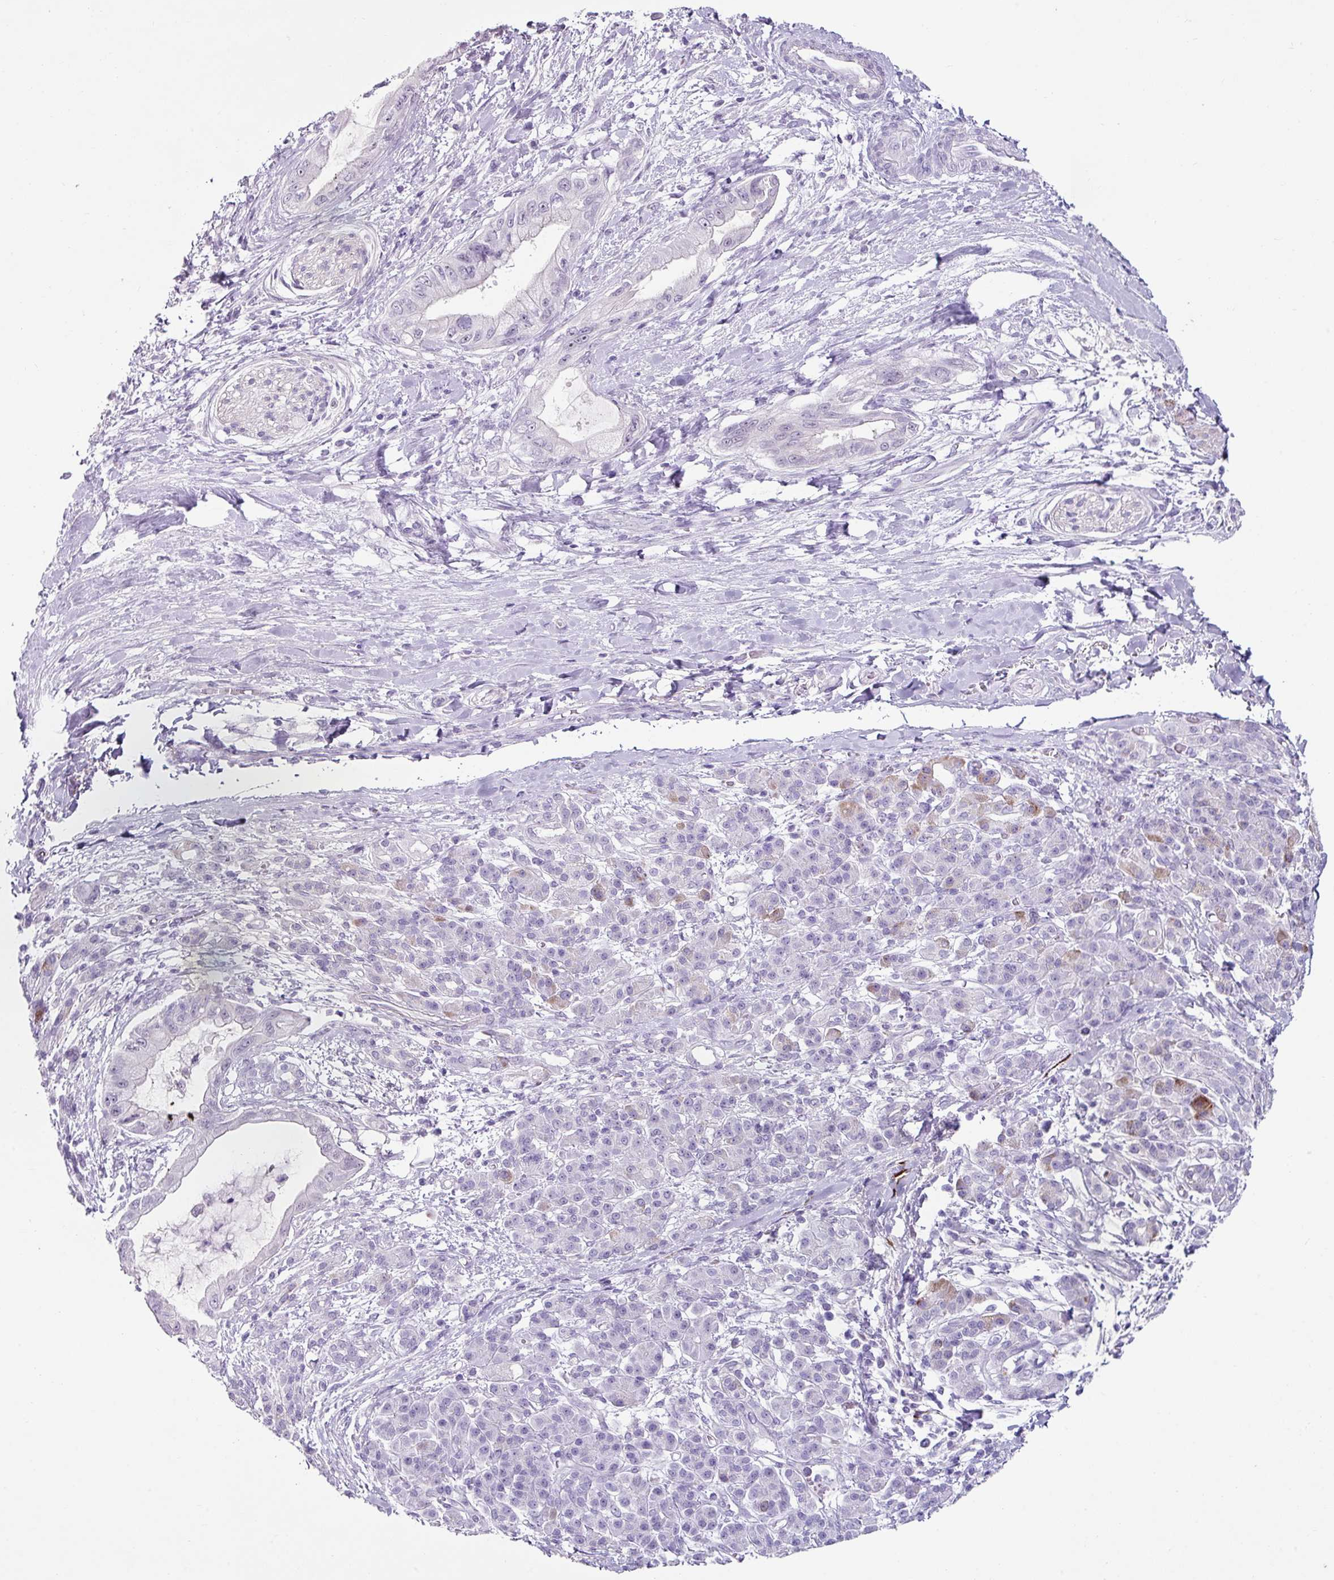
{"staining": {"intensity": "negative", "quantity": "none", "location": "none"}, "tissue": "pancreatic cancer", "cell_type": "Tumor cells", "image_type": "cancer", "snomed": [{"axis": "morphology", "description": "Adenocarcinoma, NOS"}, {"axis": "topography", "description": "Pancreas"}], "caption": "Protein analysis of pancreatic cancer (adenocarcinoma) exhibits no significant expression in tumor cells.", "gene": "TRA2A", "patient": {"sex": "male", "age": 48}}